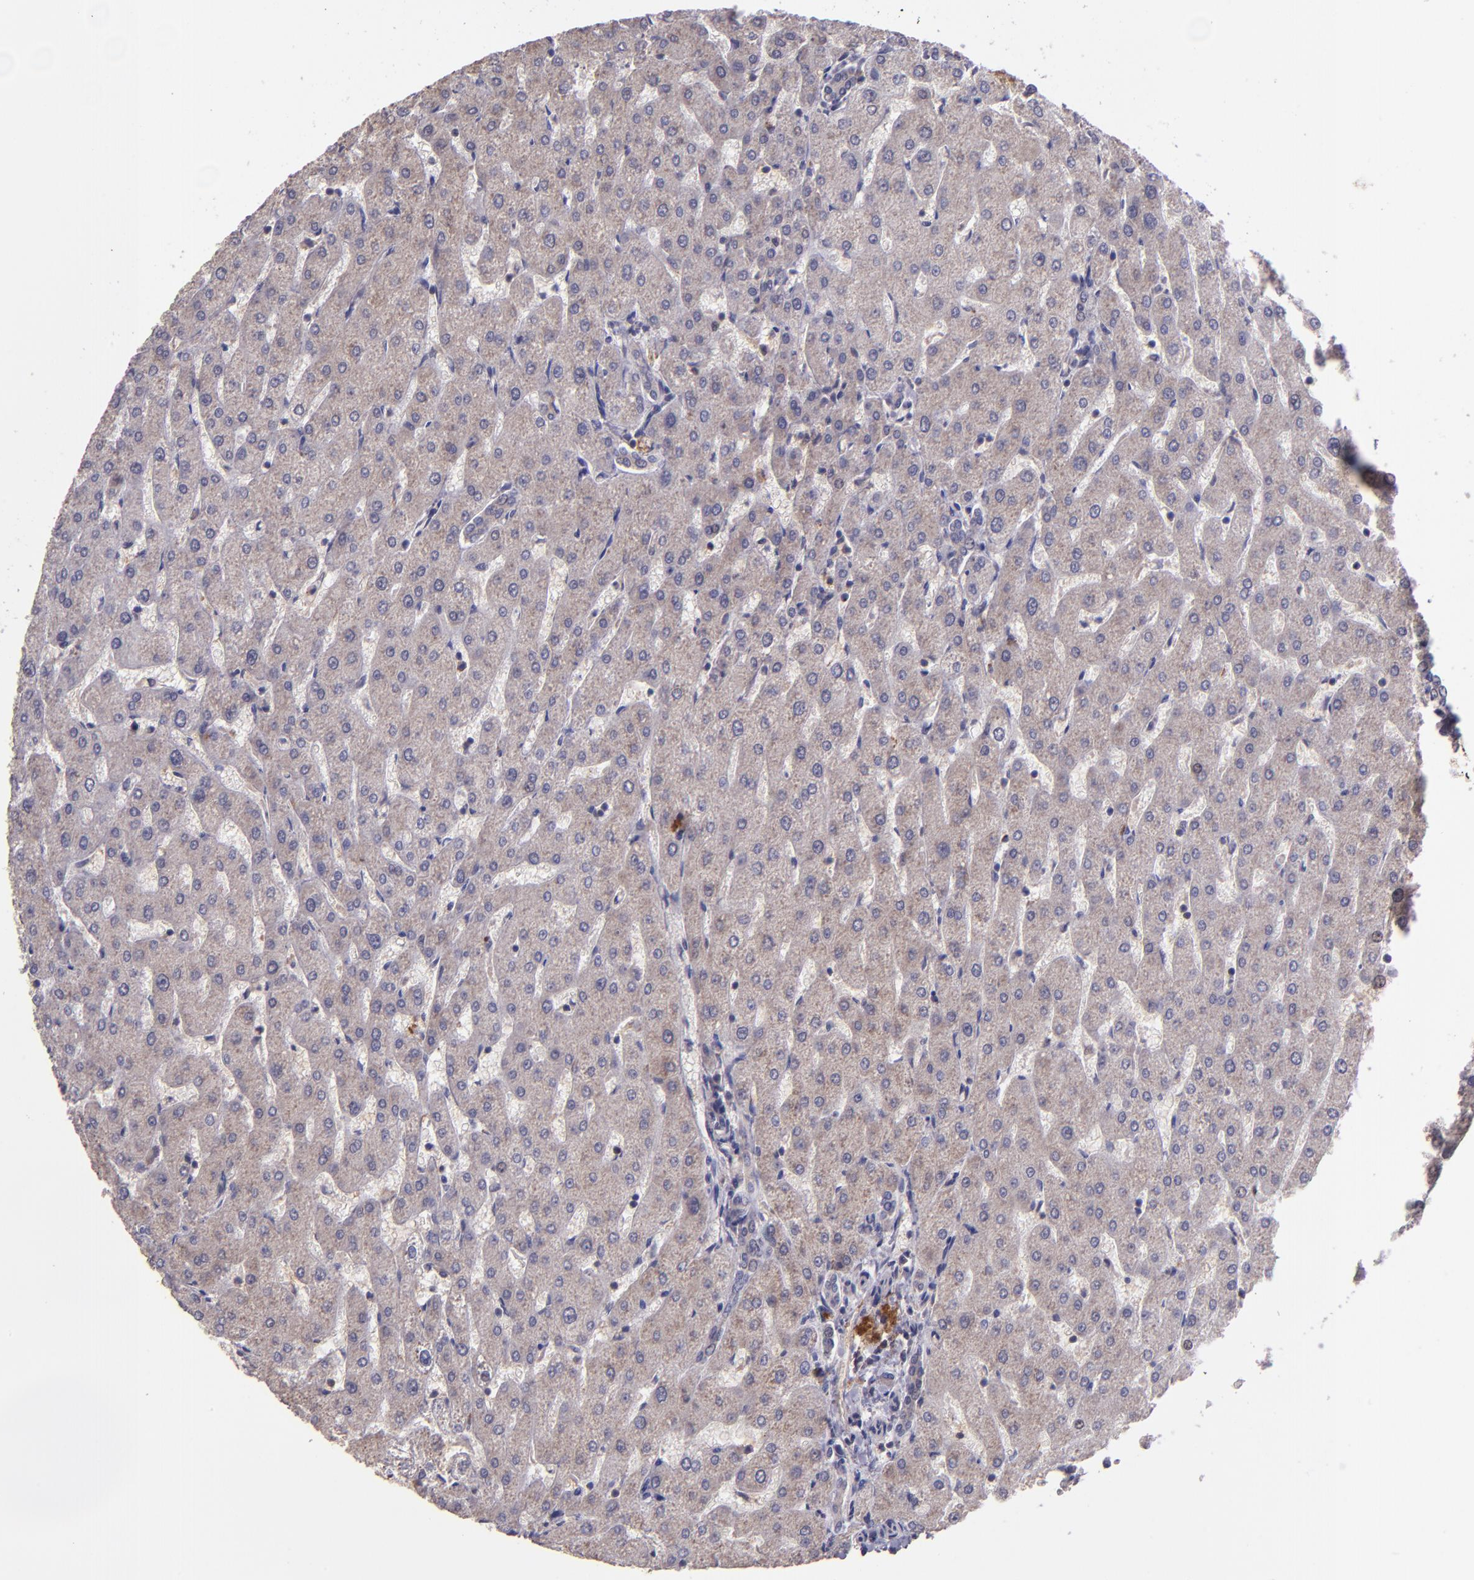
{"staining": {"intensity": "negative", "quantity": "none", "location": "none"}, "tissue": "liver", "cell_type": "Cholangiocytes", "image_type": "normal", "snomed": [{"axis": "morphology", "description": "Normal tissue, NOS"}, {"axis": "topography", "description": "Liver"}], "caption": "High magnification brightfield microscopy of normal liver stained with DAB (3,3'-diaminobenzidine) (brown) and counterstained with hematoxylin (blue): cholangiocytes show no significant positivity. Brightfield microscopy of immunohistochemistry (IHC) stained with DAB (brown) and hematoxylin (blue), captured at high magnification.", "gene": "USP51", "patient": {"sex": "male", "age": 67}}